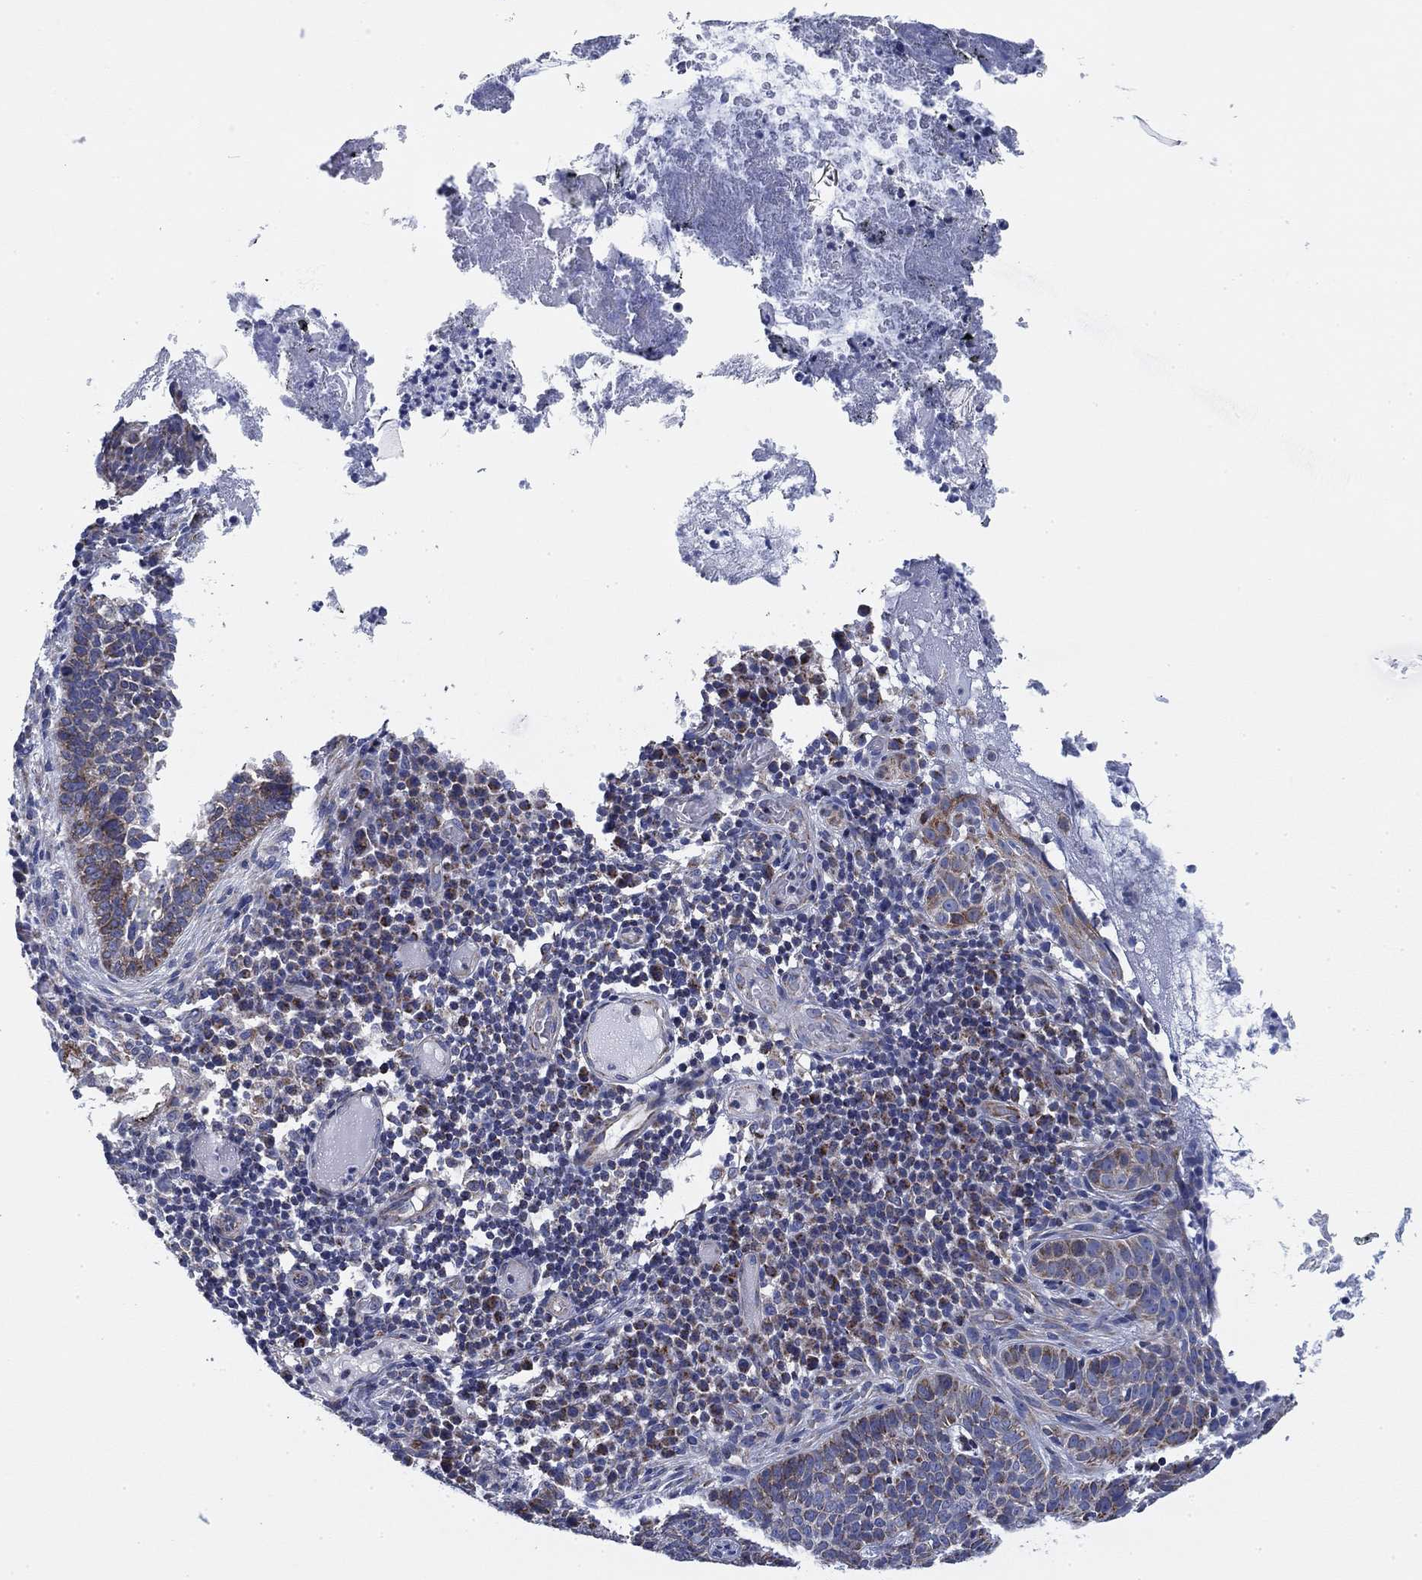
{"staining": {"intensity": "weak", "quantity": "<25%", "location": "cytoplasmic/membranous"}, "tissue": "skin cancer", "cell_type": "Tumor cells", "image_type": "cancer", "snomed": [{"axis": "morphology", "description": "Basal cell carcinoma"}, {"axis": "topography", "description": "Skin"}], "caption": "Histopathology image shows no significant protein expression in tumor cells of skin cancer (basal cell carcinoma). (Stains: DAB immunohistochemistry (IHC) with hematoxylin counter stain, Microscopy: brightfield microscopy at high magnification).", "gene": "NACAD", "patient": {"sex": "female", "age": 69}}